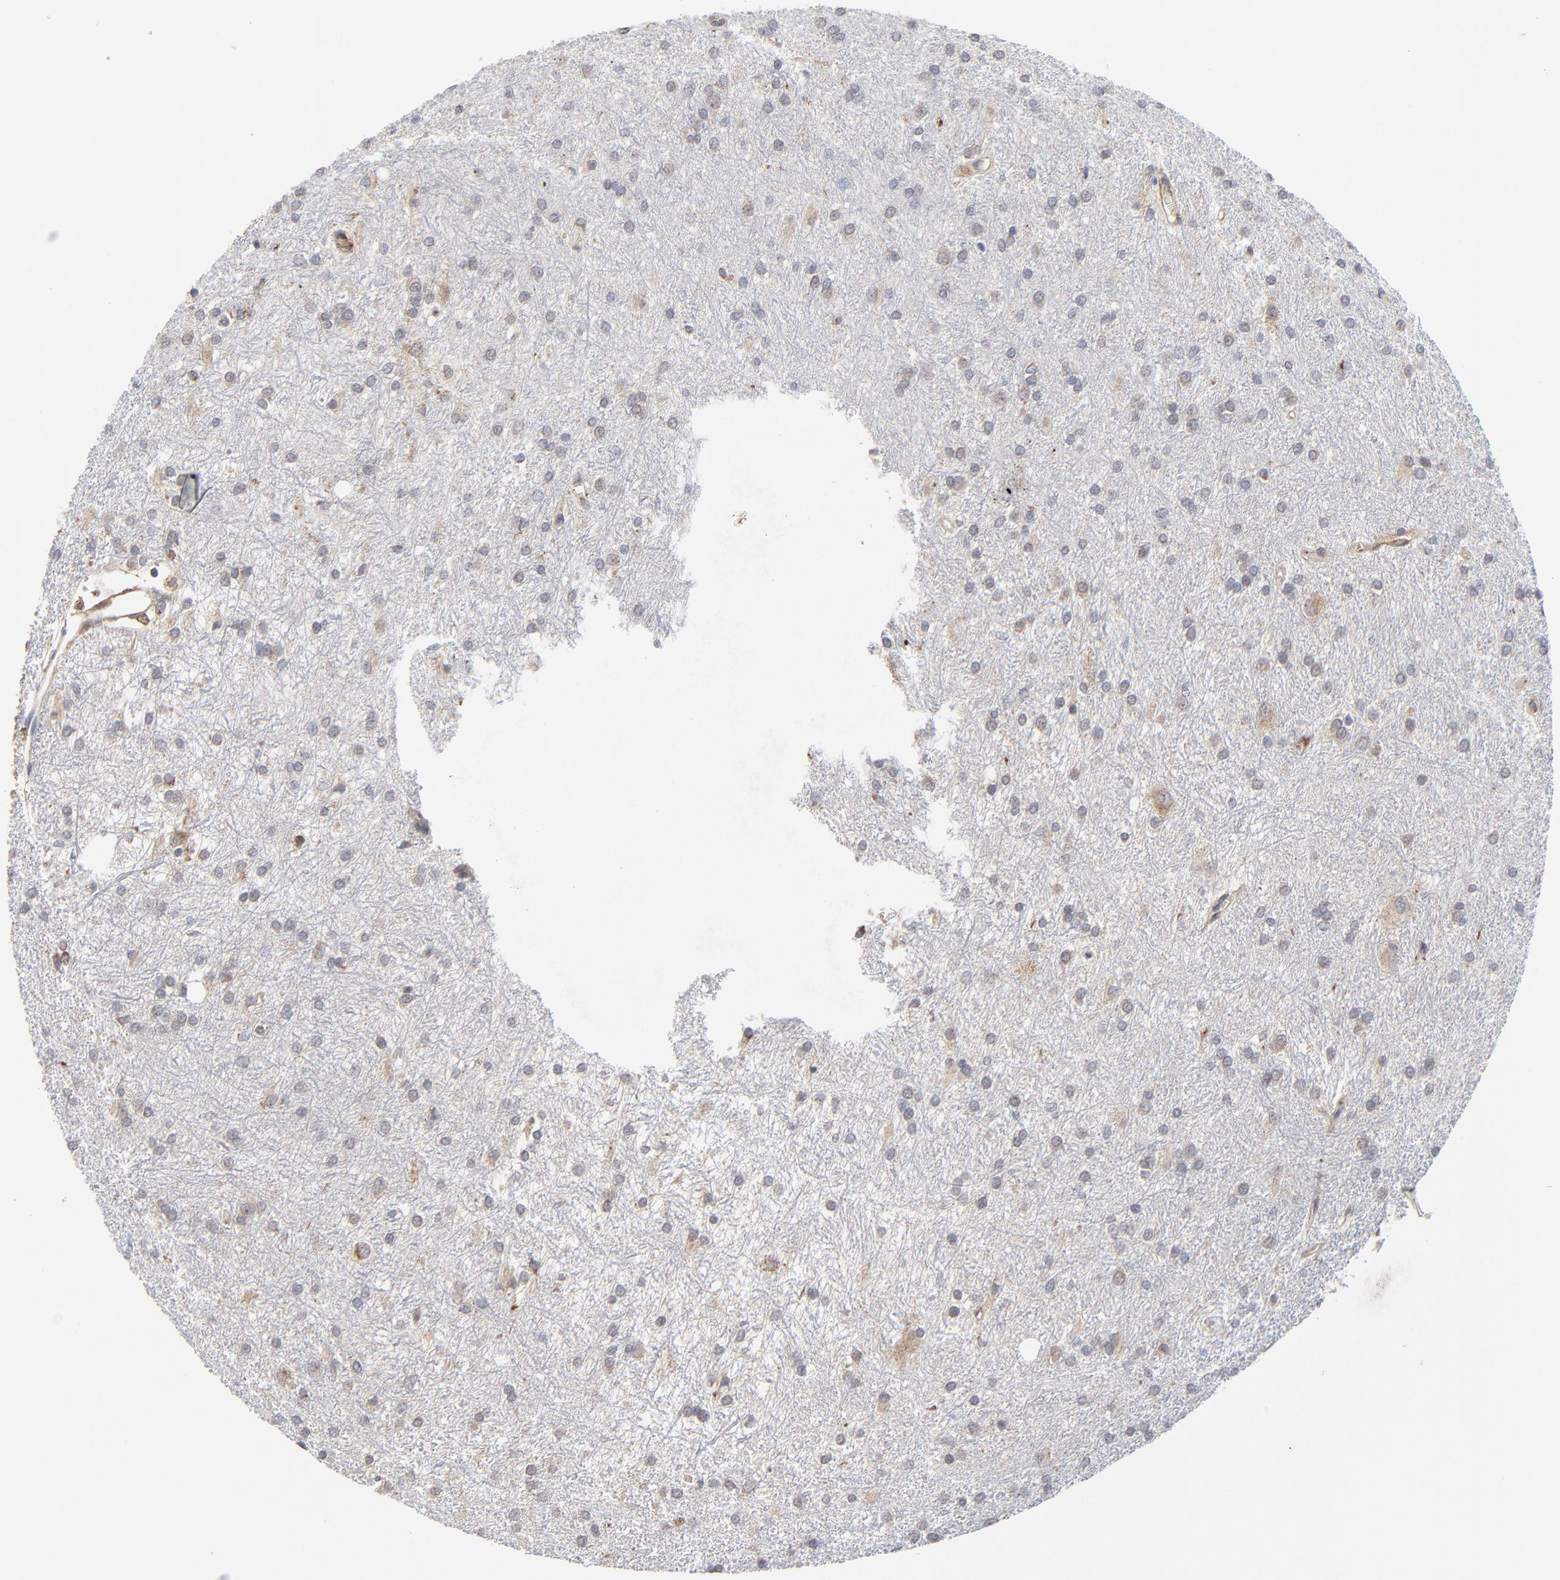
{"staining": {"intensity": "weak", "quantity": "<25%", "location": "cytoplasmic/membranous"}, "tissue": "glioma", "cell_type": "Tumor cells", "image_type": "cancer", "snomed": [{"axis": "morphology", "description": "Glioma, malignant, High grade"}, {"axis": "topography", "description": "Brain"}], "caption": "Immunohistochemistry image of glioma stained for a protein (brown), which displays no expression in tumor cells. (Brightfield microscopy of DAB (3,3'-diaminobenzidine) IHC at high magnification).", "gene": "LGALS3", "patient": {"sex": "female", "age": 50}}